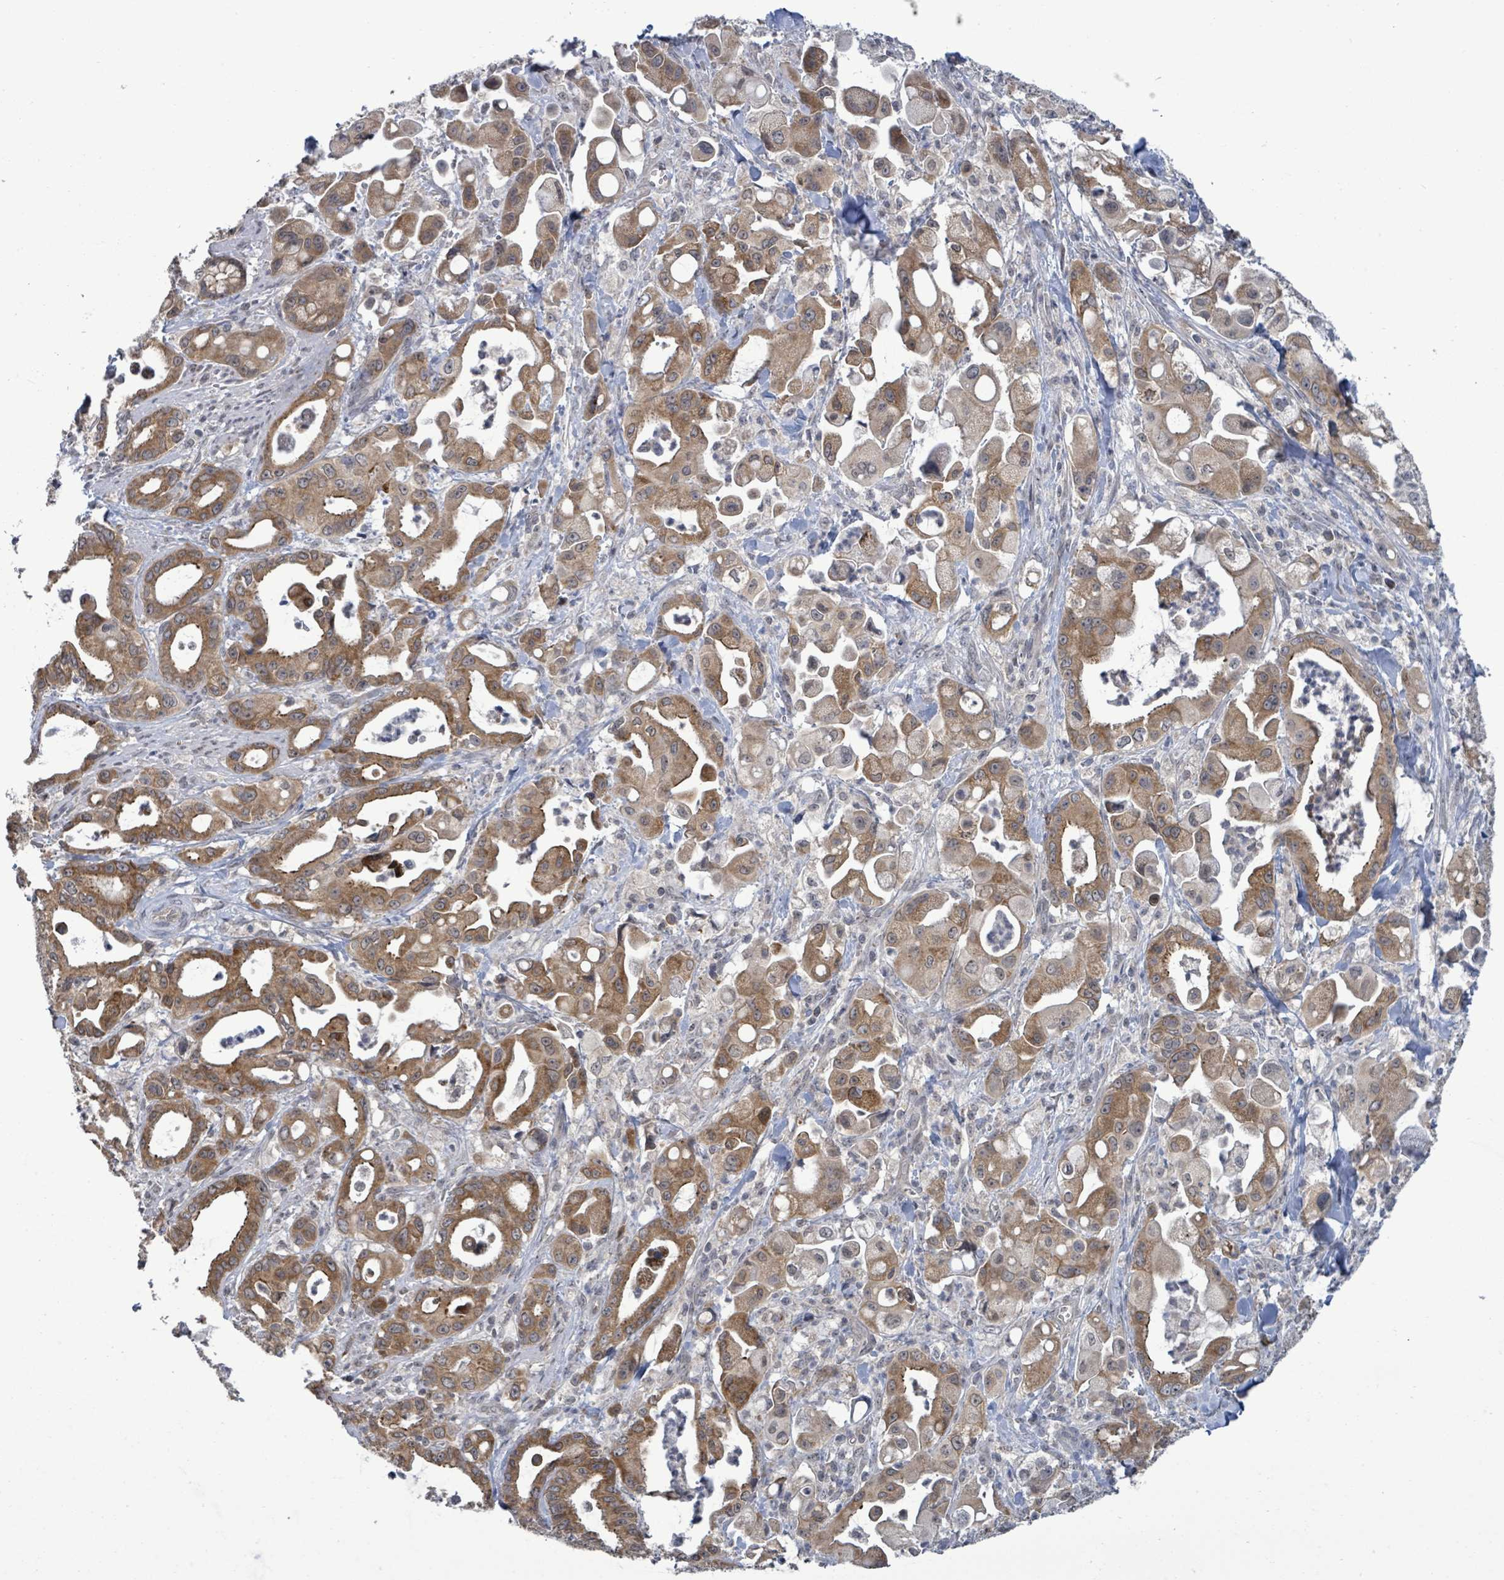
{"staining": {"intensity": "moderate", "quantity": ">75%", "location": "cytoplasmic/membranous"}, "tissue": "pancreatic cancer", "cell_type": "Tumor cells", "image_type": "cancer", "snomed": [{"axis": "morphology", "description": "Adenocarcinoma, NOS"}, {"axis": "topography", "description": "Pancreas"}], "caption": "An immunohistochemistry micrograph of neoplastic tissue is shown. Protein staining in brown highlights moderate cytoplasmic/membranous positivity in adenocarcinoma (pancreatic) within tumor cells.", "gene": "COQ10B", "patient": {"sex": "male", "age": 68}}